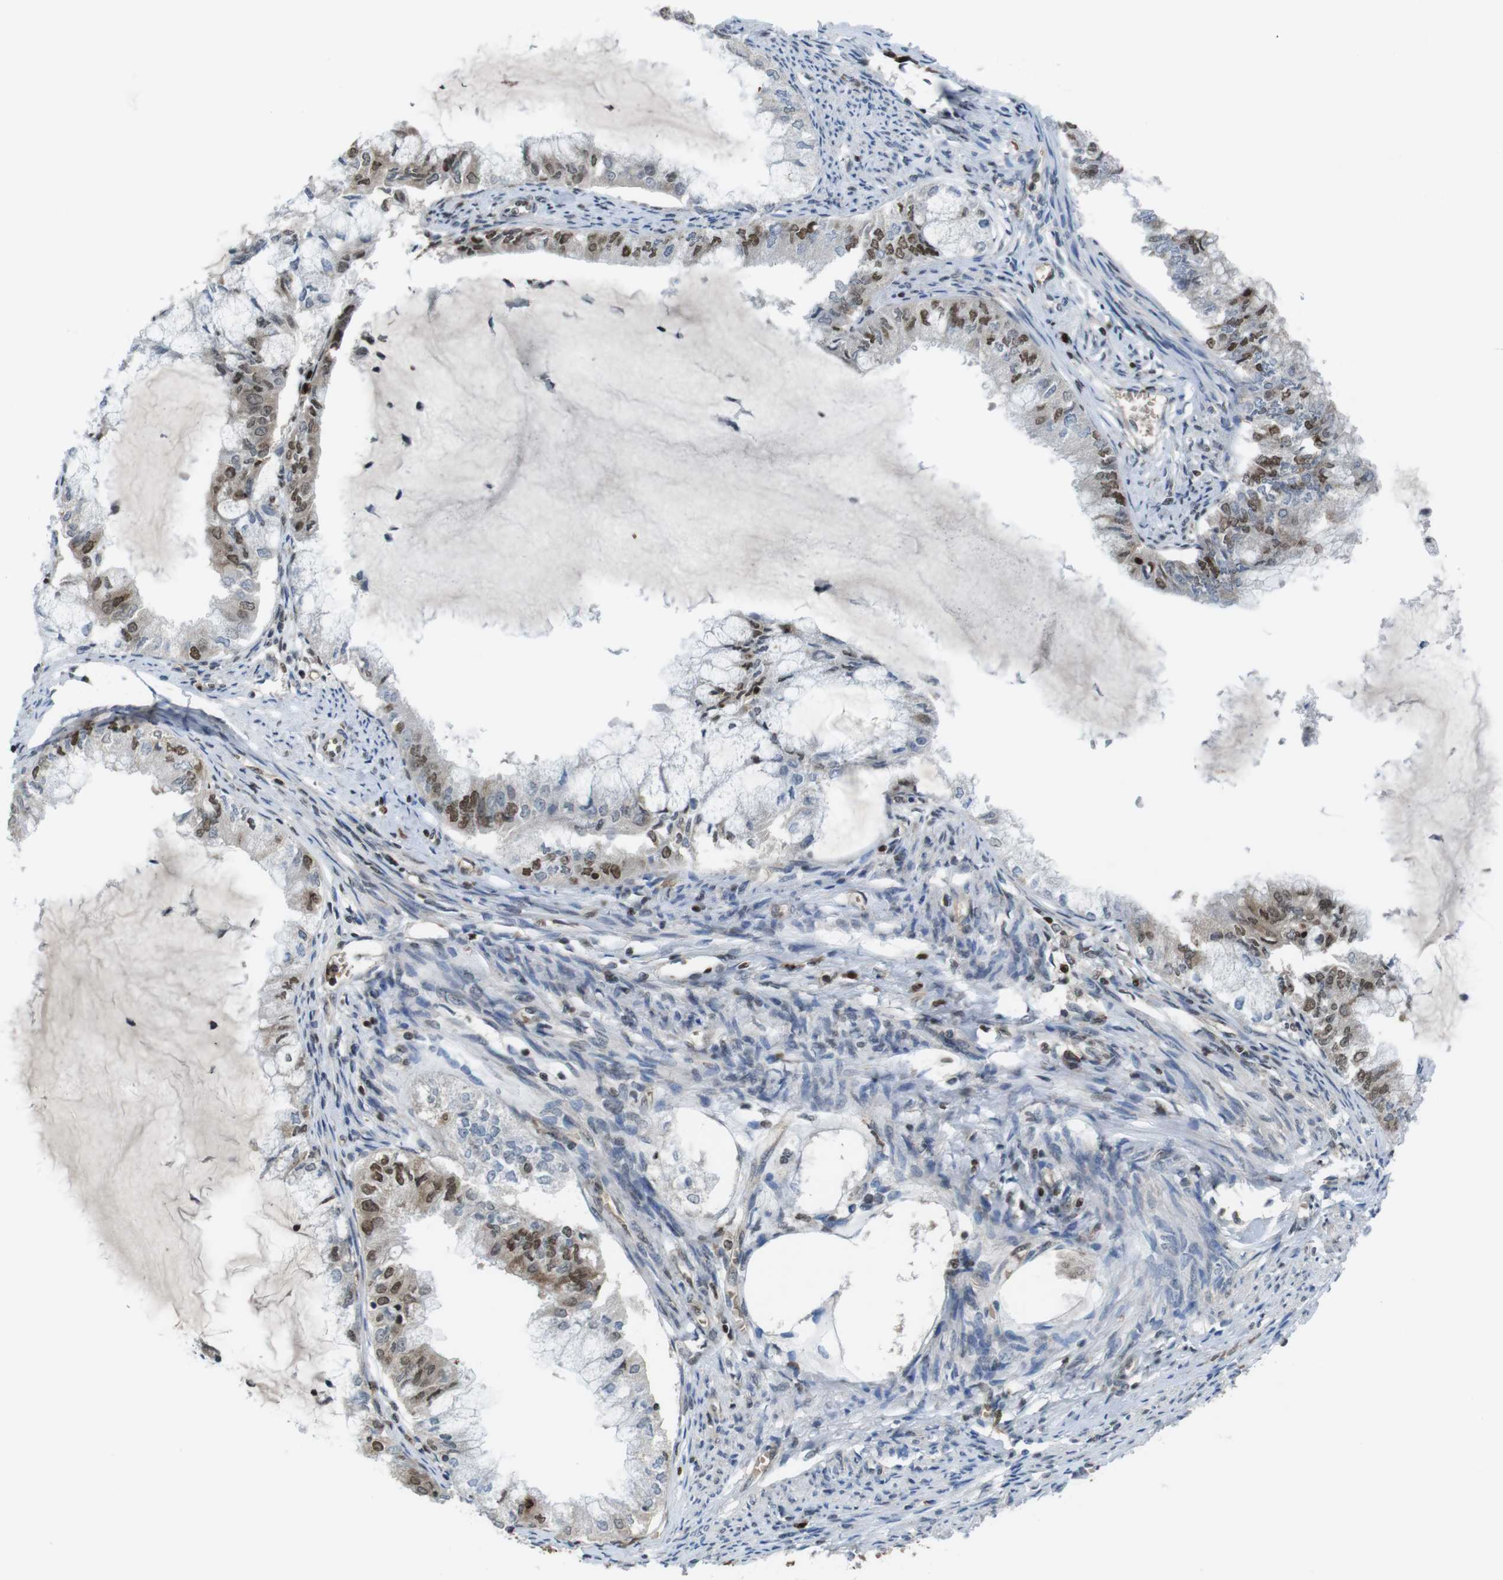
{"staining": {"intensity": "strong", "quantity": ">75%", "location": "nuclear"}, "tissue": "endometrial cancer", "cell_type": "Tumor cells", "image_type": "cancer", "snomed": [{"axis": "morphology", "description": "Adenocarcinoma, NOS"}, {"axis": "topography", "description": "Endometrium"}], "caption": "The micrograph demonstrates staining of endometrial adenocarcinoma, revealing strong nuclear protein staining (brown color) within tumor cells.", "gene": "SUB1", "patient": {"sex": "female", "age": 86}}